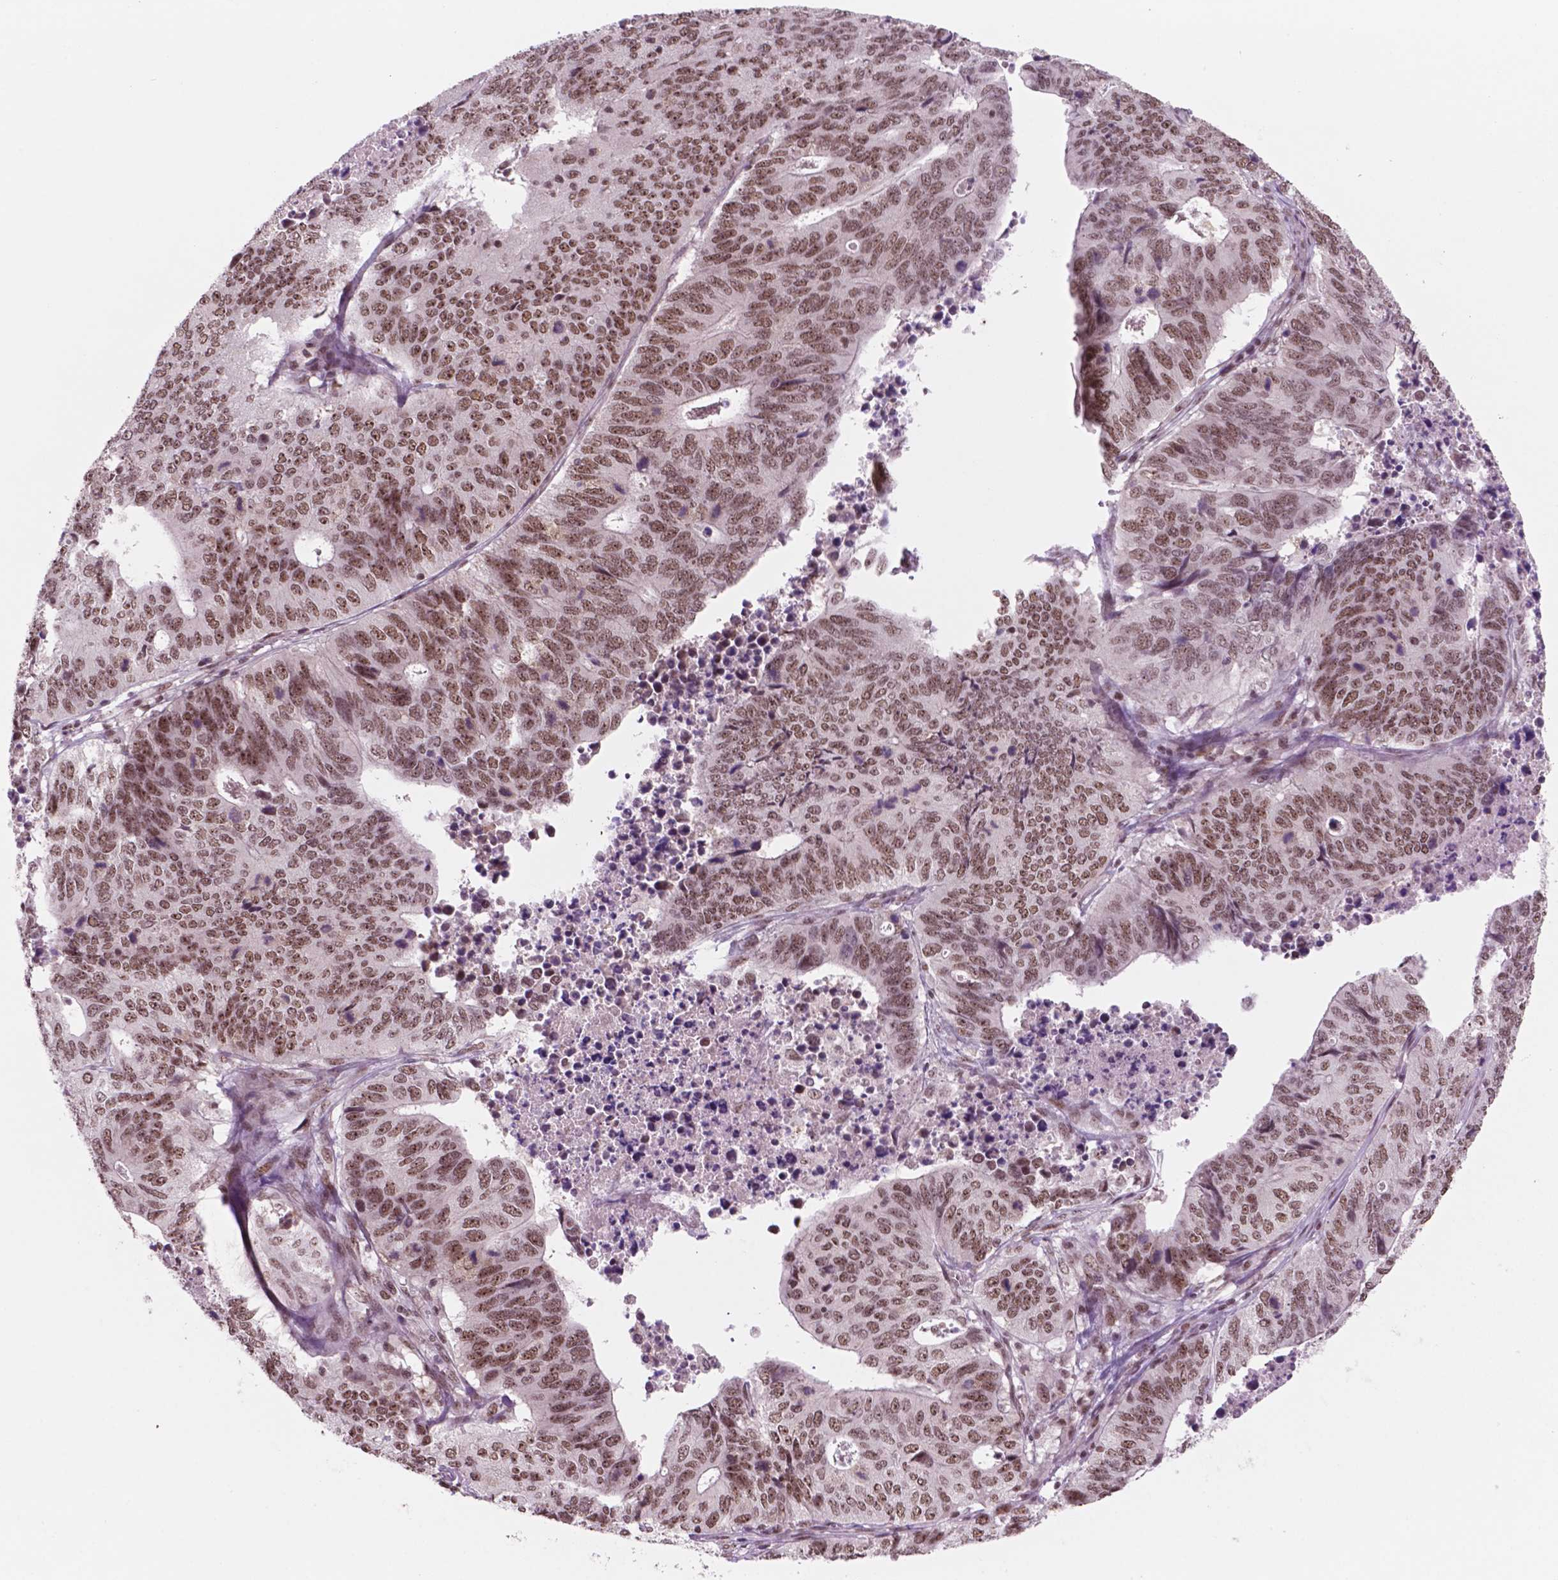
{"staining": {"intensity": "moderate", "quantity": "25%-75%", "location": "nuclear"}, "tissue": "stomach cancer", "cell_type": "Tumor cells", "image_type": "cancer", "snomed": [{"axis": "morphology", "description": "Adenocarcinoma, NOS"}, {"axis": "topography", "description": "Stomach, upper"}], "caption": "Immunohistochemistry (IHC) of human adenocarcinoma (stomach) reveals medium levels of moderate nuclear positivity in about 25%-75% of tumor cells.", "gene": "POLR2E", "patient": {"sex": "female", "age": 67}}